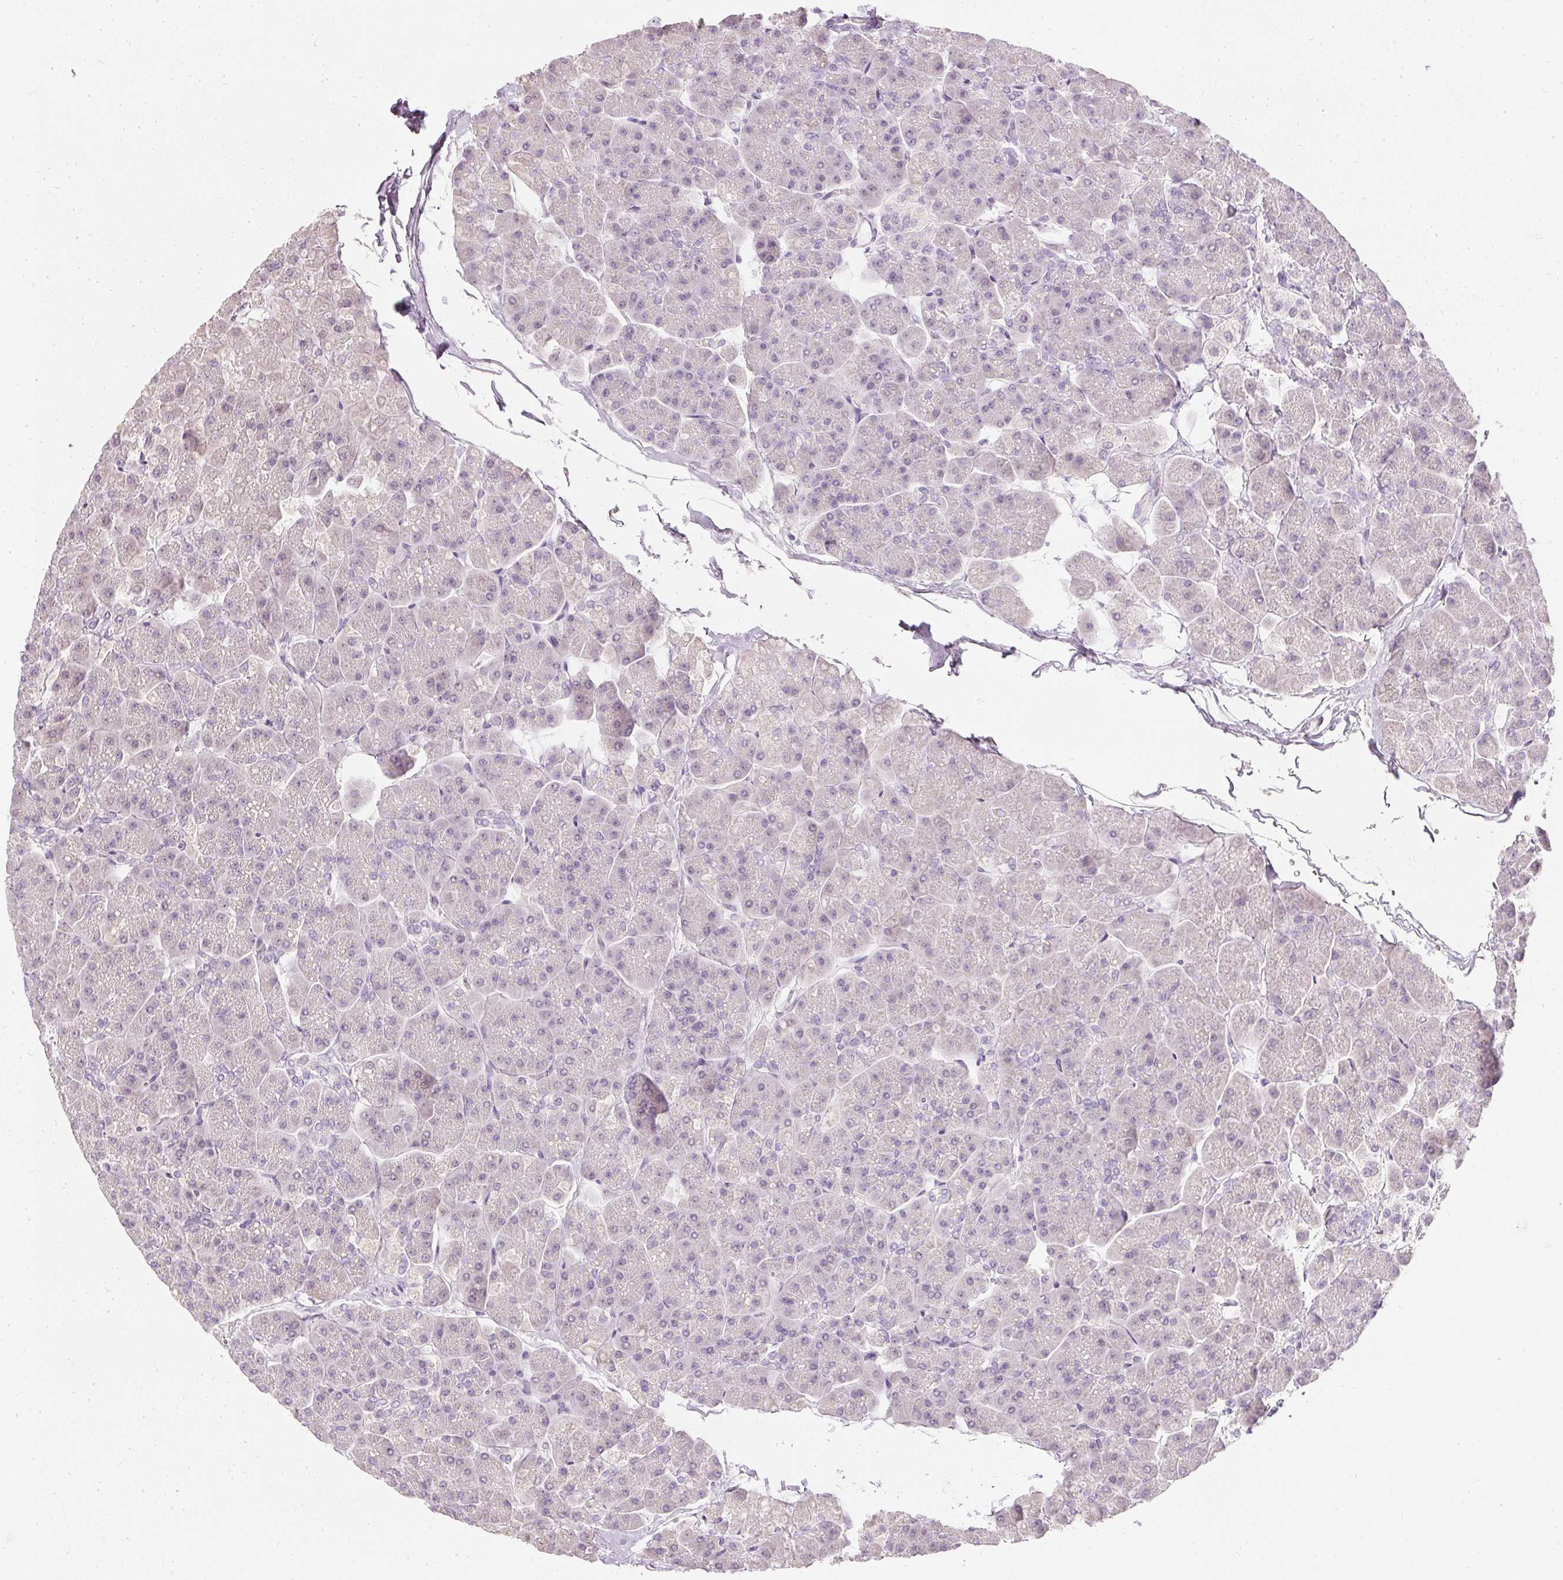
{"staining": {"intensity": "negative", "quantity": "none", "location": "none"}, "tissue": "pancreas", "cell_type": "Exocrine glandular cells", "image_type": "normal", "snomed": [{"axis": "morphology", "description": "Normal tissue, NOS"}, {"axis": "topography", "description": "Pancreas"}, {"axis": "topography", "description": "Peripheral nerve tissue"}], "caption": "DAB (3,3'-diaminobenzidine) immunohistochemical staining of unremarkable human pancreas displays no significant staining in exocrine glandular cells.", "gene": "ELAVL3", "patient": {"sex": "male", "age": 54}}